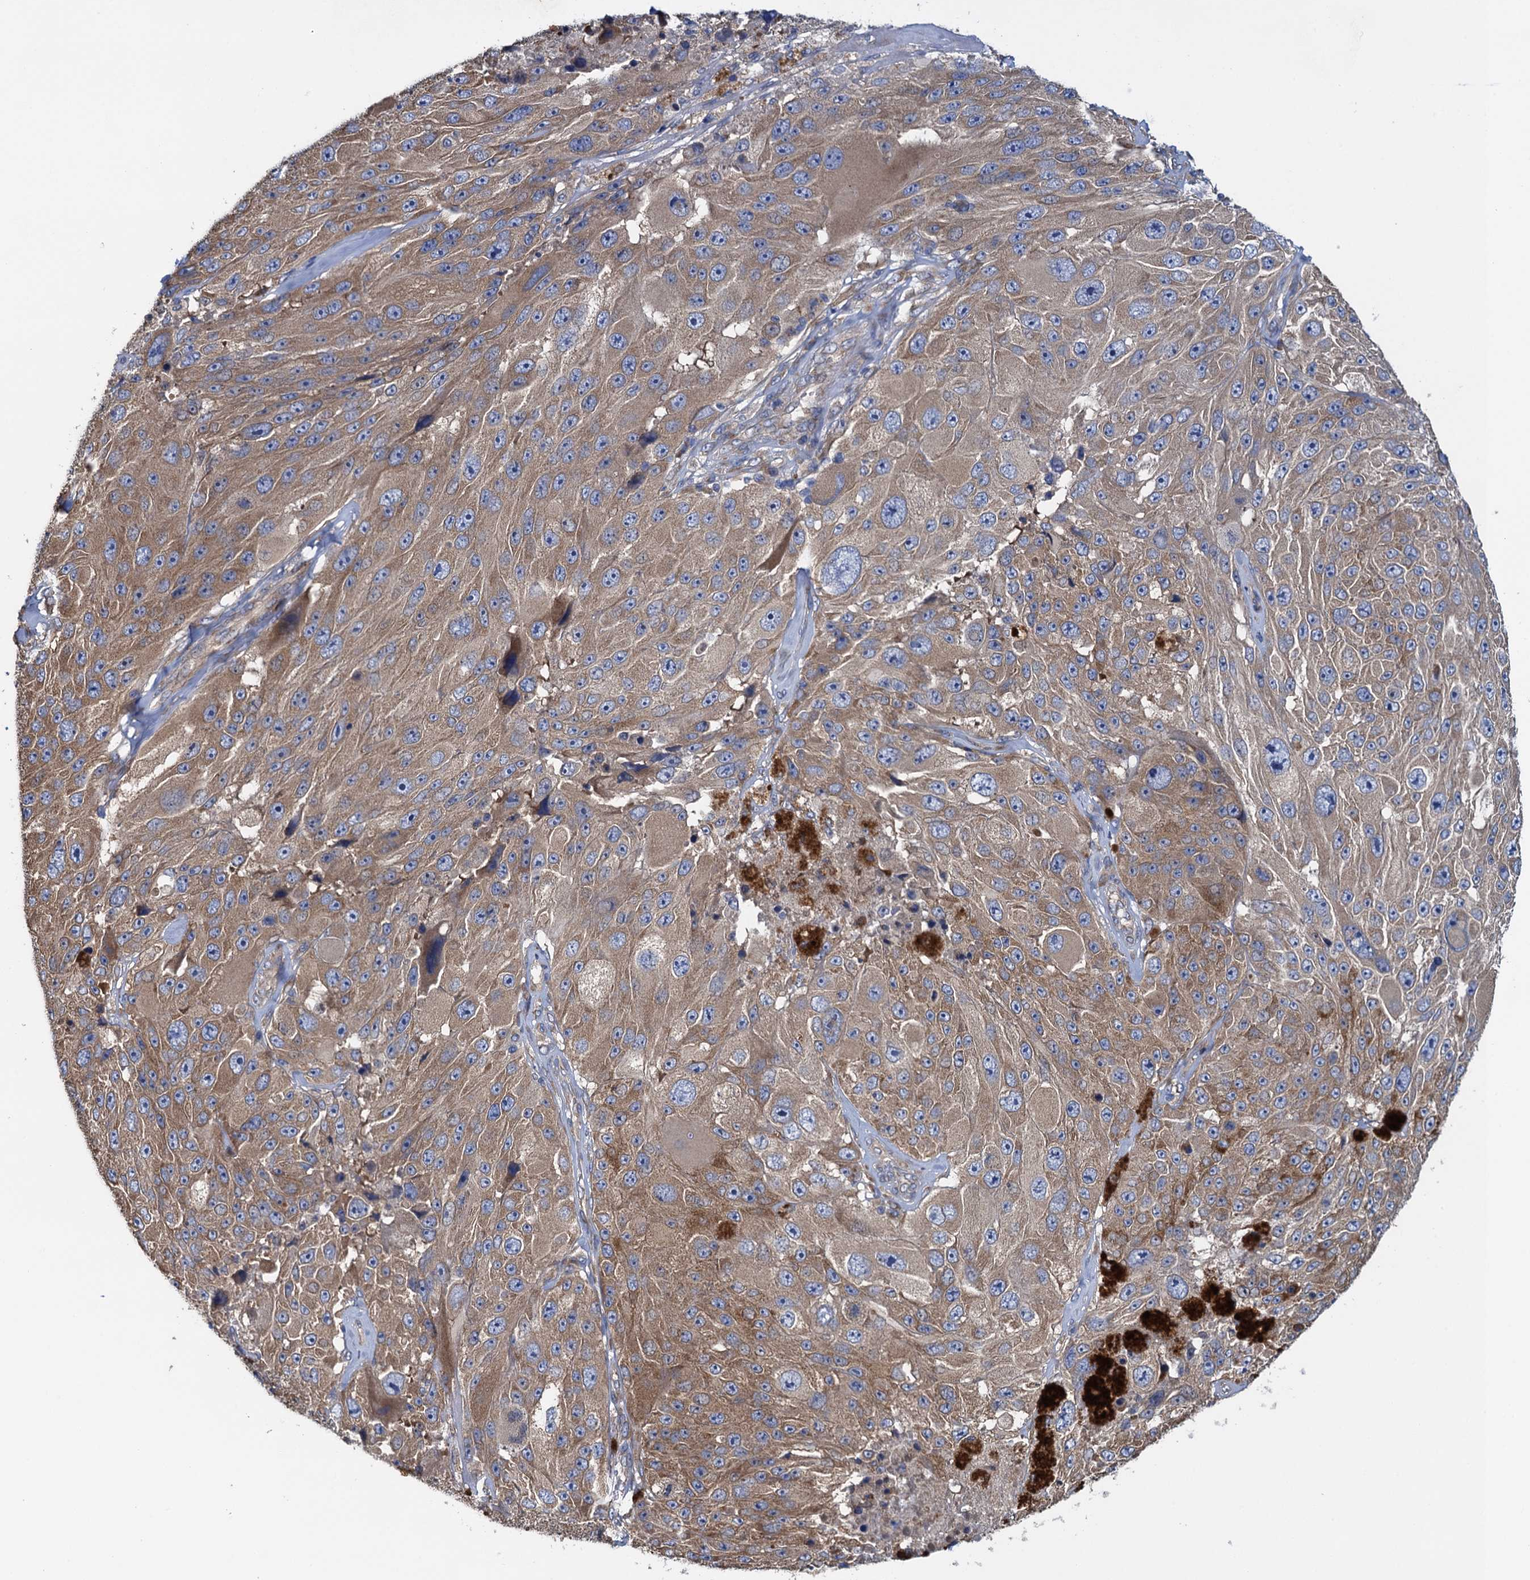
{"staining": {"intensity": "moderate", "quantity": ">75%", "location": "cytoplasmic/membranous"}, "tissue": "melanoma", "cell_type": "Tumor cells", "image_type": "cancer", "snomed": [{"axis": "morphology", "description": "Malignant melanoma, Metastatic site"}, {"axis": "topography", "description": "Lymph node"}], "caption": "Tumor cells reveal medium levels of moderate cytoplasmic/membranous expression in approximately >75% of cells in melanoma.", "gene": "ADCY9", "patient": {"sex": "male", "age": 62}}